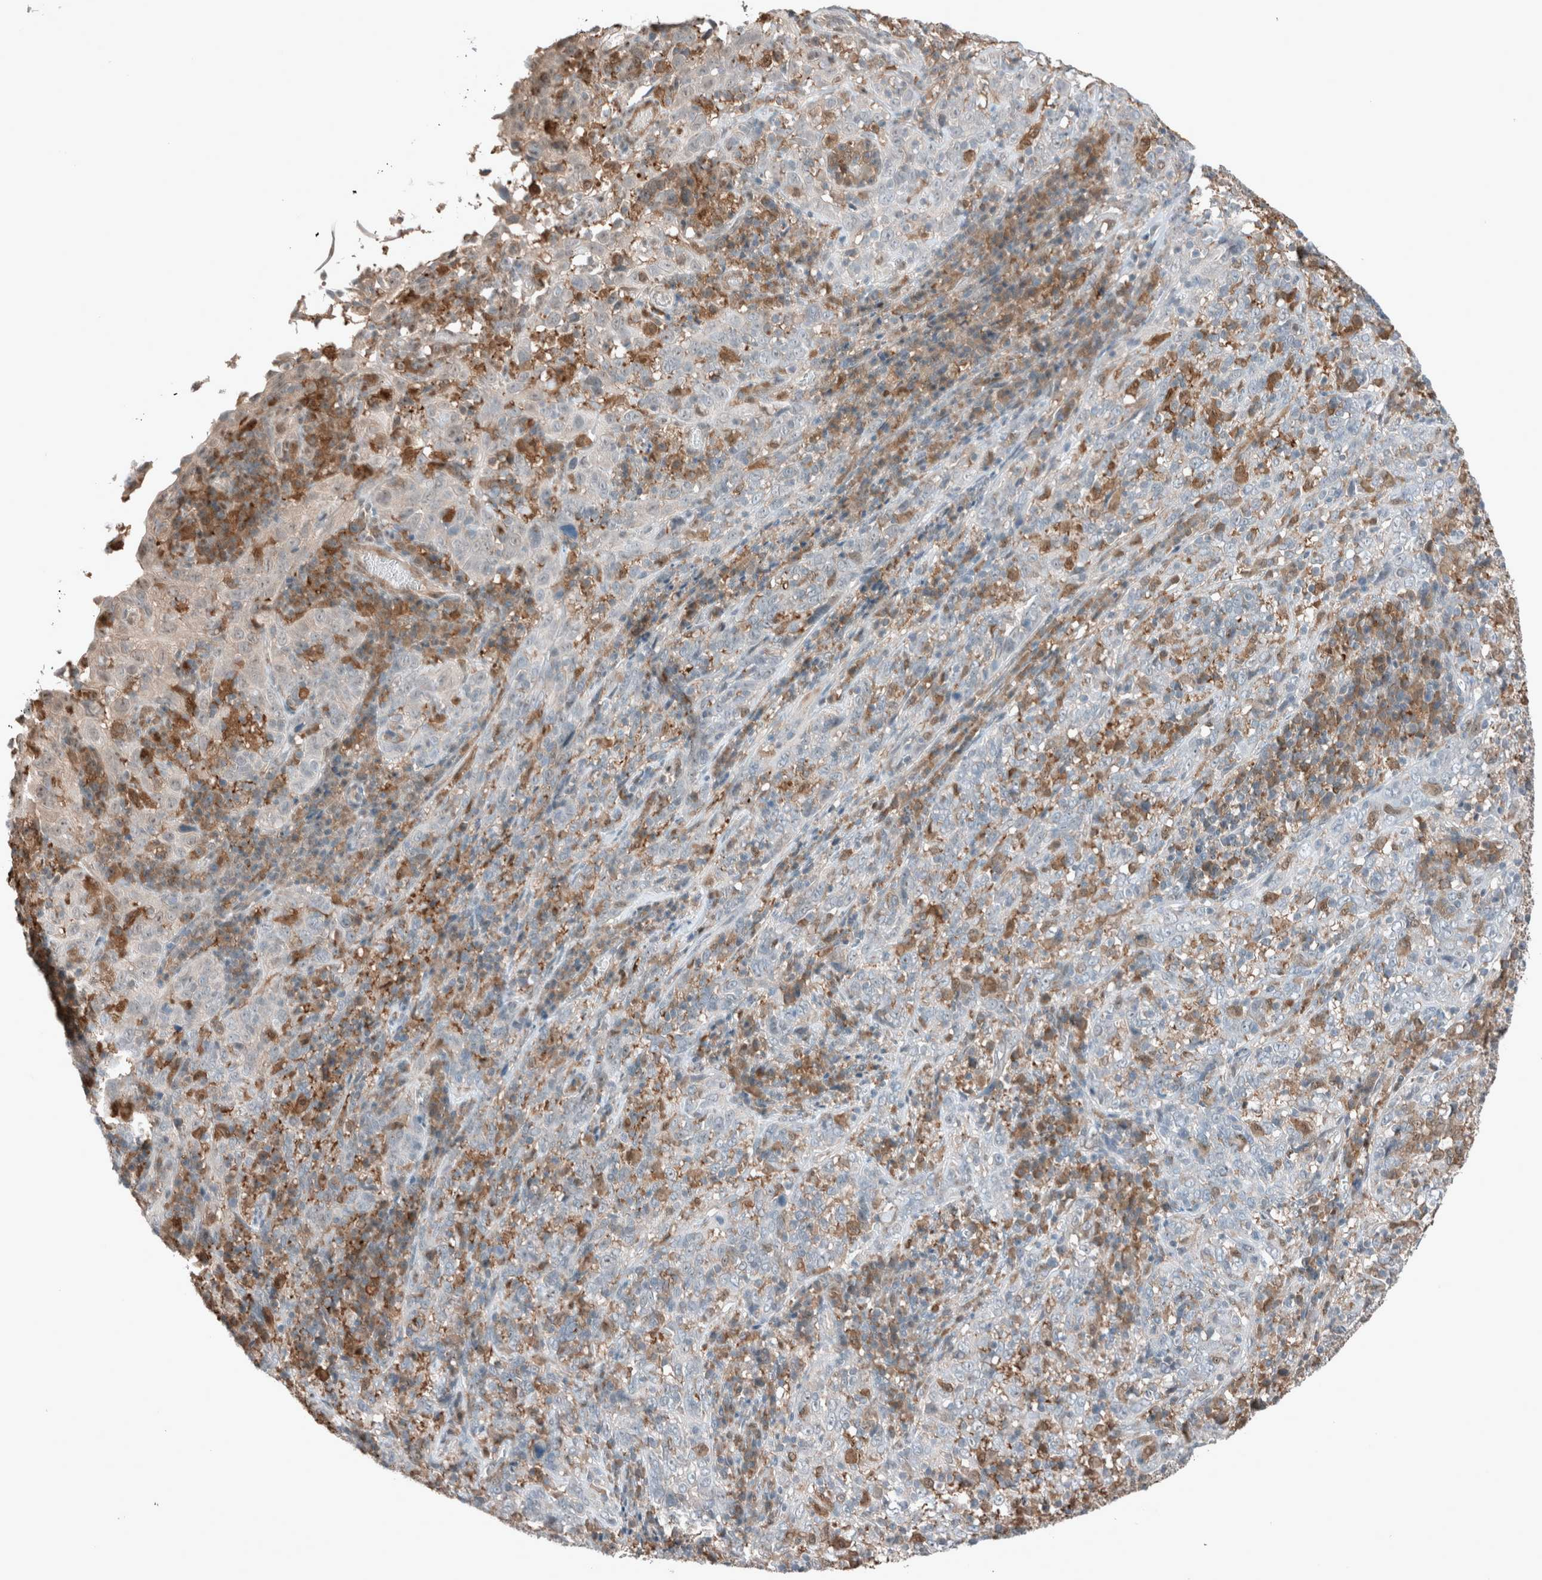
{"staining": {"intensity": "negative", "quantity": "none", "location": "none"}, "tissue": "cervical cancer", "cell_type": "Tumor cells", "image_type": "cancer", "snomed": [{"axis": "morphology", "description": "Squamous cell carcinoma, NOS"}, {"axis": "topography", "description": "Cervix"}], "caption": "Immunohistochemistry (IHC) histopathology image of neoplastic tissue: squamous cell carcinoma (cervical) stained with DAB shows no significant protein staining in tumor cells. (Immunohistochemistry (IHC), brightfield microscopy, high magnification).", "gene": "RALGDS", "patient": {"sex": "female", "age": 46}}